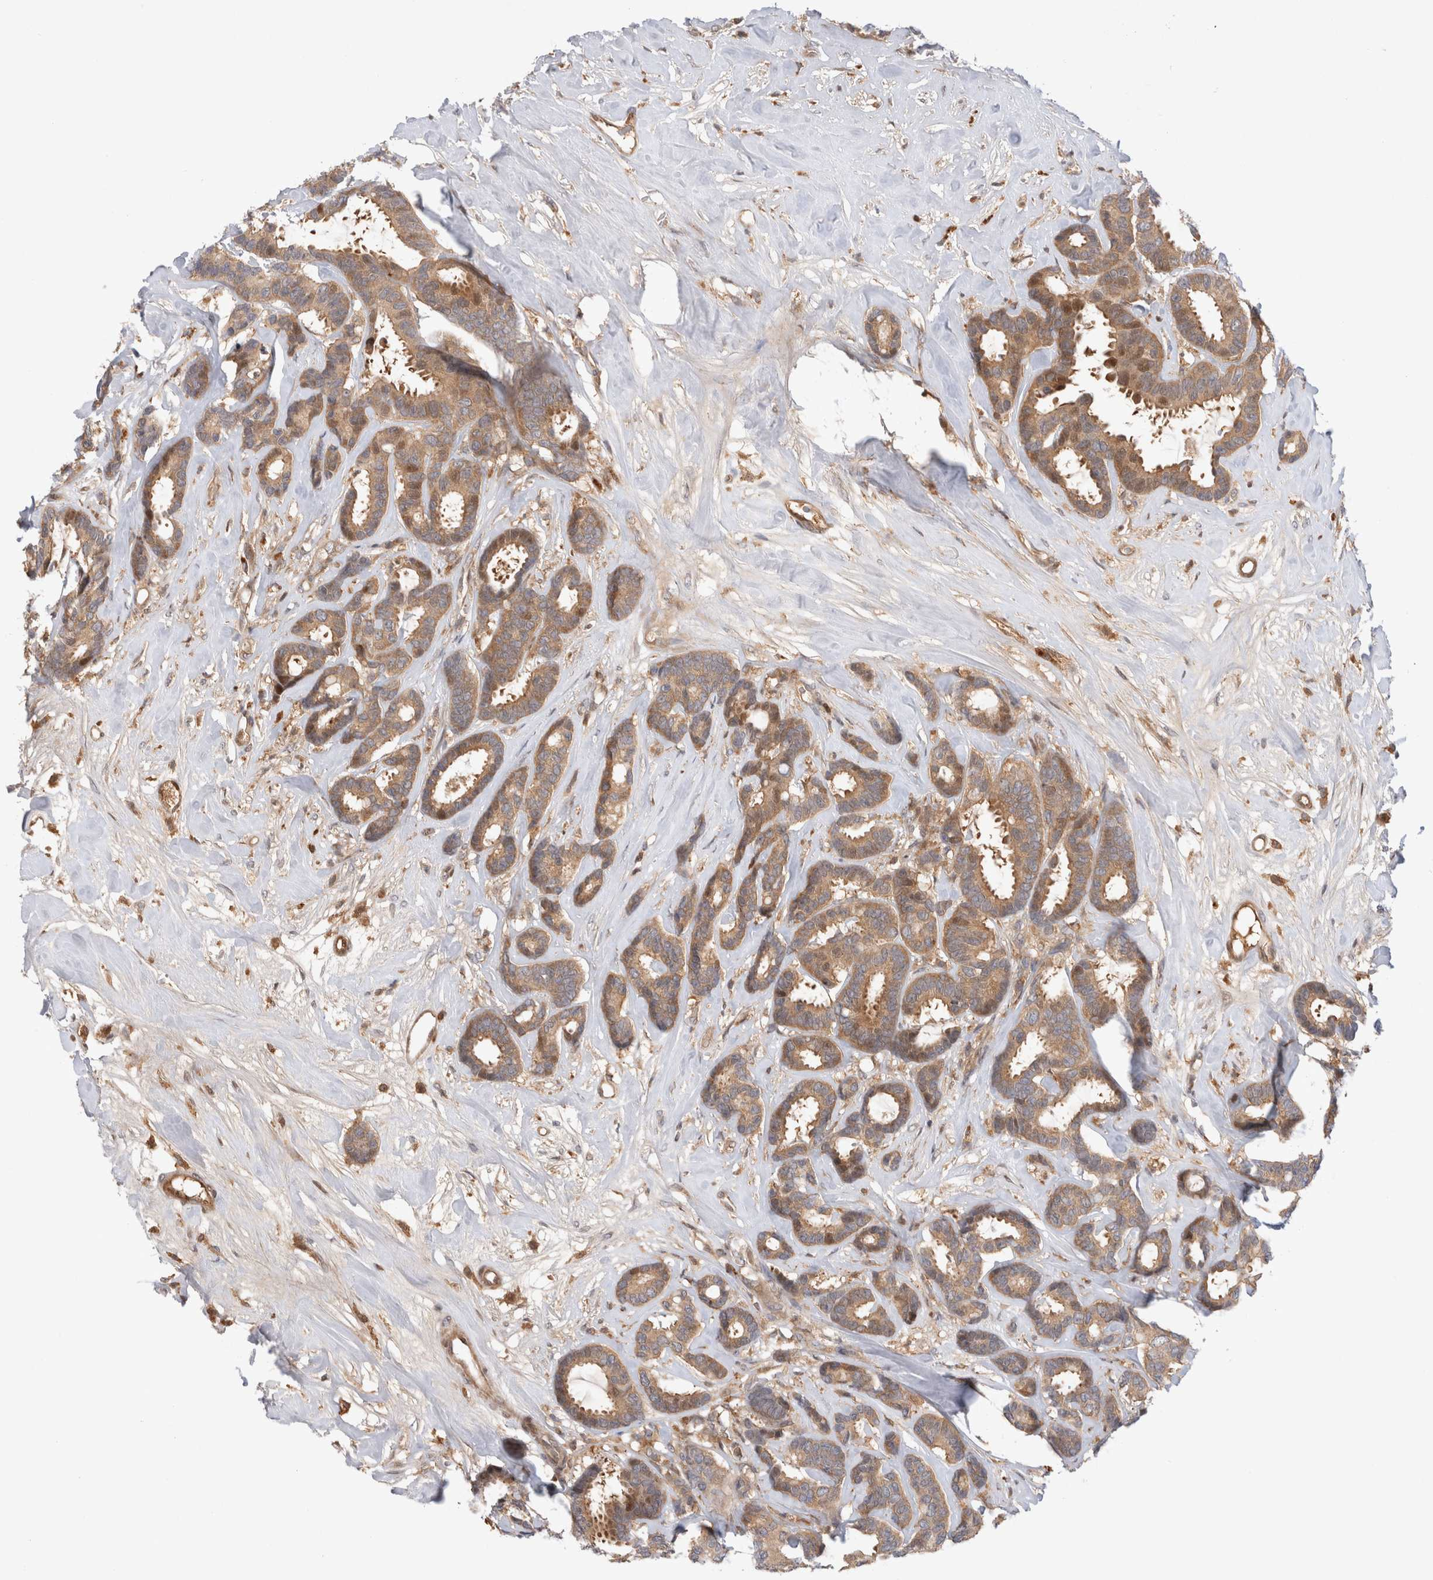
{"staining": {"intensity": "moderate", "quantity": ">75%", "location": "cytoplasmic/membranous"}, "tissue": "breast cancer", "cell_type": "Tumor cells", "image_type": "cancer", "snomed": [{"axis": "morphology", "description": "Duct carcinoma"}, {"axis": "topography", "description": "Breast"}], "caption": "Human infiltrating ductal carcinoma (breast) stained with a protein marker exhibits moderate staining in tumor cells.", "gene": "HTT", "patient": {"sex": "female", "age": 87}}